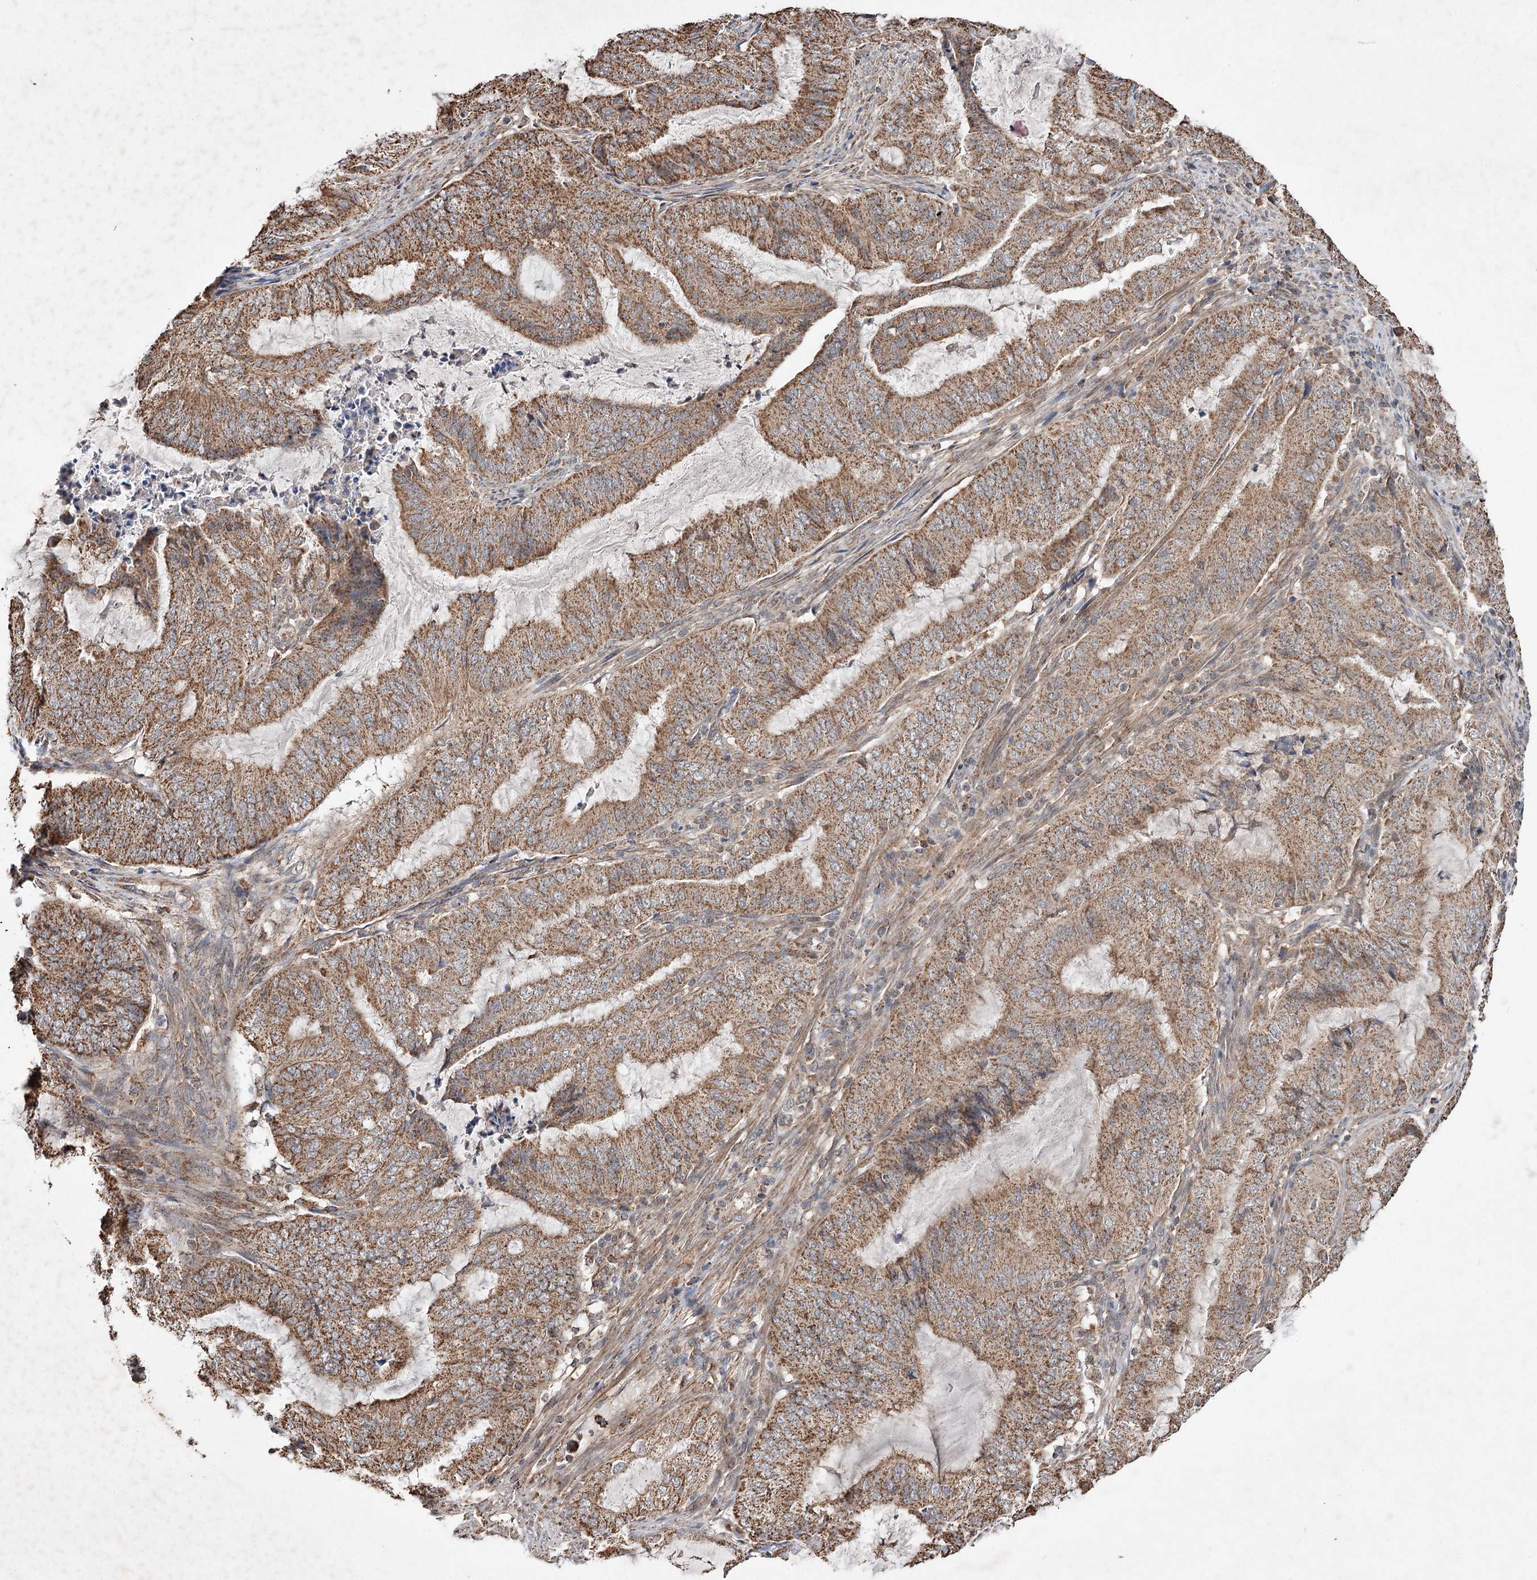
{"staining": {"intensity": "moderate", "quantity": ">75%", "location": "cytoplasmic/membranous"}, "tissue": "endometrial cancer", "cell_type": "Tumor cells", "image_type": "cancer", "snomed": [{"axis": "morphology", "description": "Adenocarcinoma, NOS"}, {"axis": "topography", "description": "Endometrium"}], "caption": "A high-resolution histopathology image shows immunohistochemistry (IHC) staining of adenocarcinoma (endometrial), which exhibits moderate cytoplasmic/membranous positivity in approximately >75% of tumor cells.", "gene": "PIK3CB", "patient": {"sex": "female", "age": 51}}